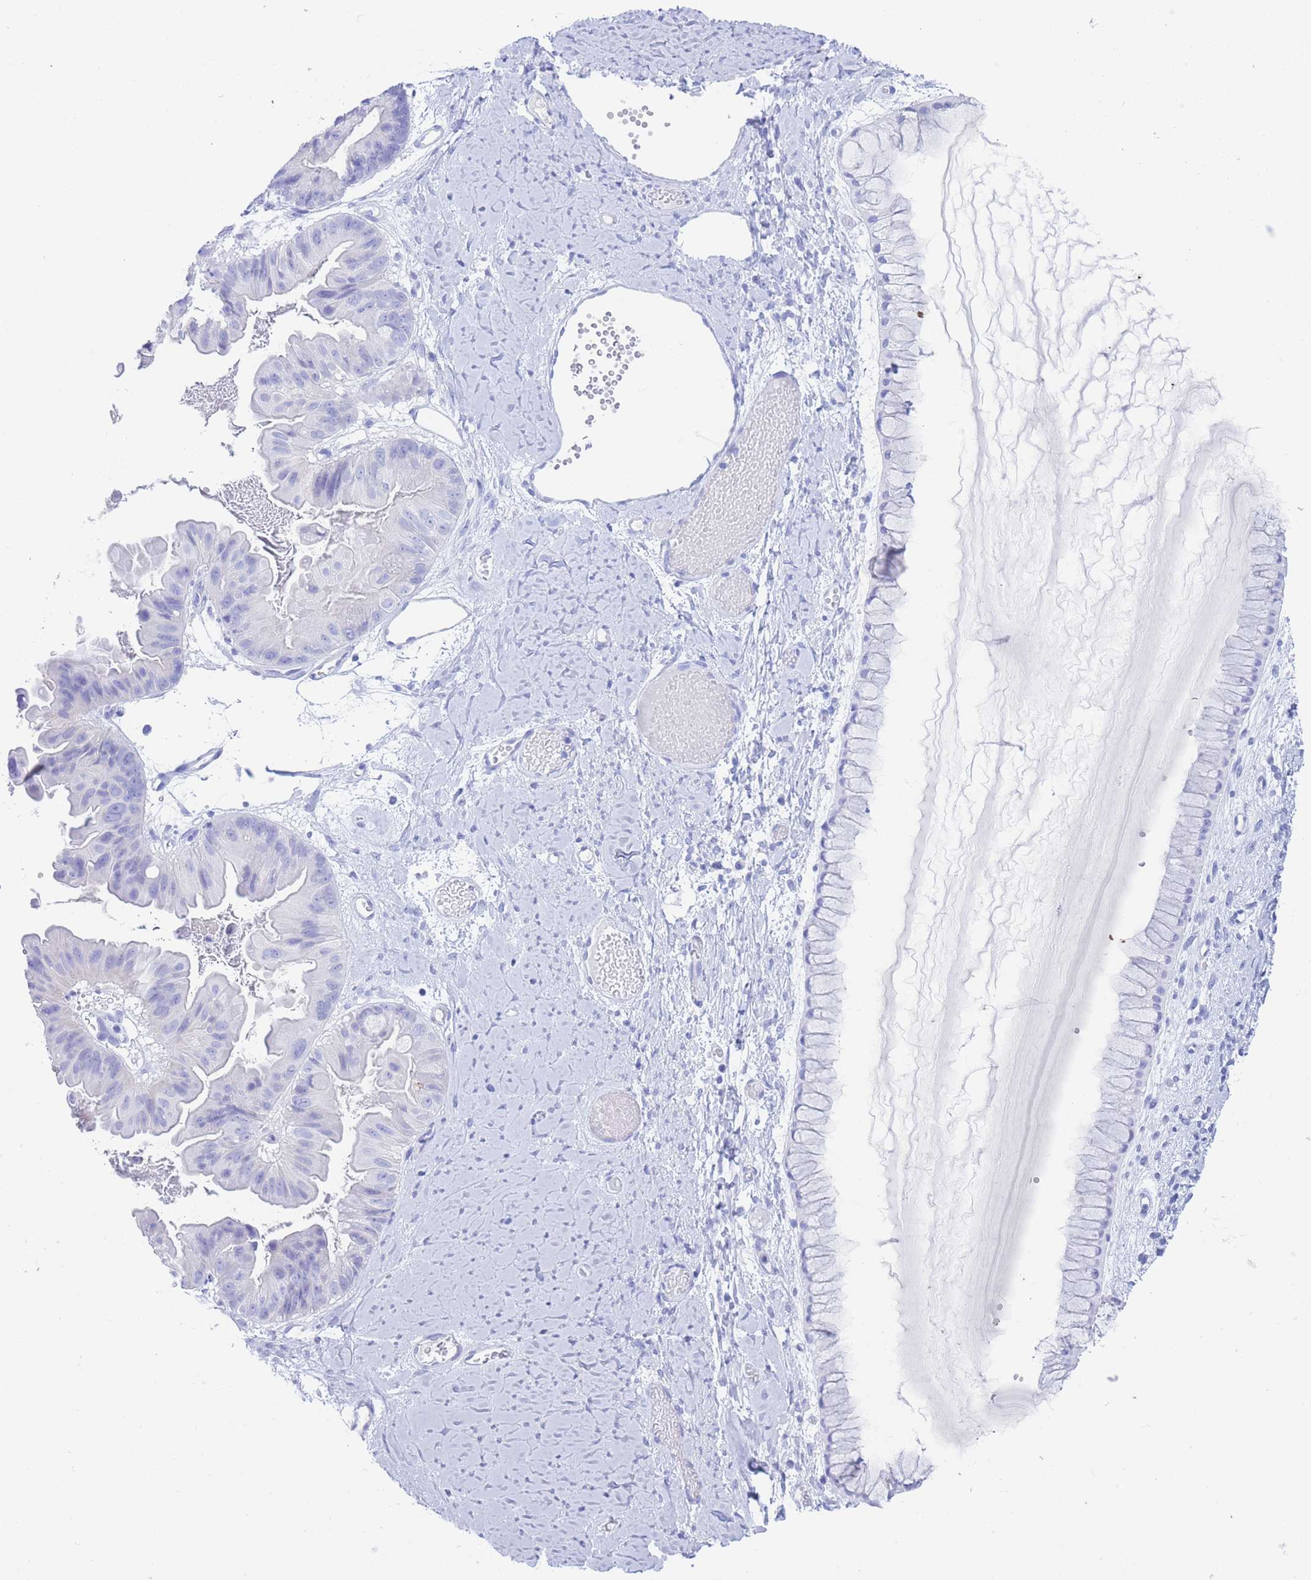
{"staining": {"intensity": "negative", "quantity": "none", "location": "none"}, "tissue": "ovarian cancer", "cell_type": "Tumor cells", "image_type": "cancer", "snomed": [{"axis": "morphology", "description": "Cystadenocarcinoma, mucinous, NOS"}, {"axis": "topography", "description": "Ovary"}], "caption": "IHC of human ovarian cancer (mucinous cystadenocarcinoma) demonstrates no expression in tumor cells.", "gene": "SLCO1B3", "patient": {"sex": "female", "age": 61}}